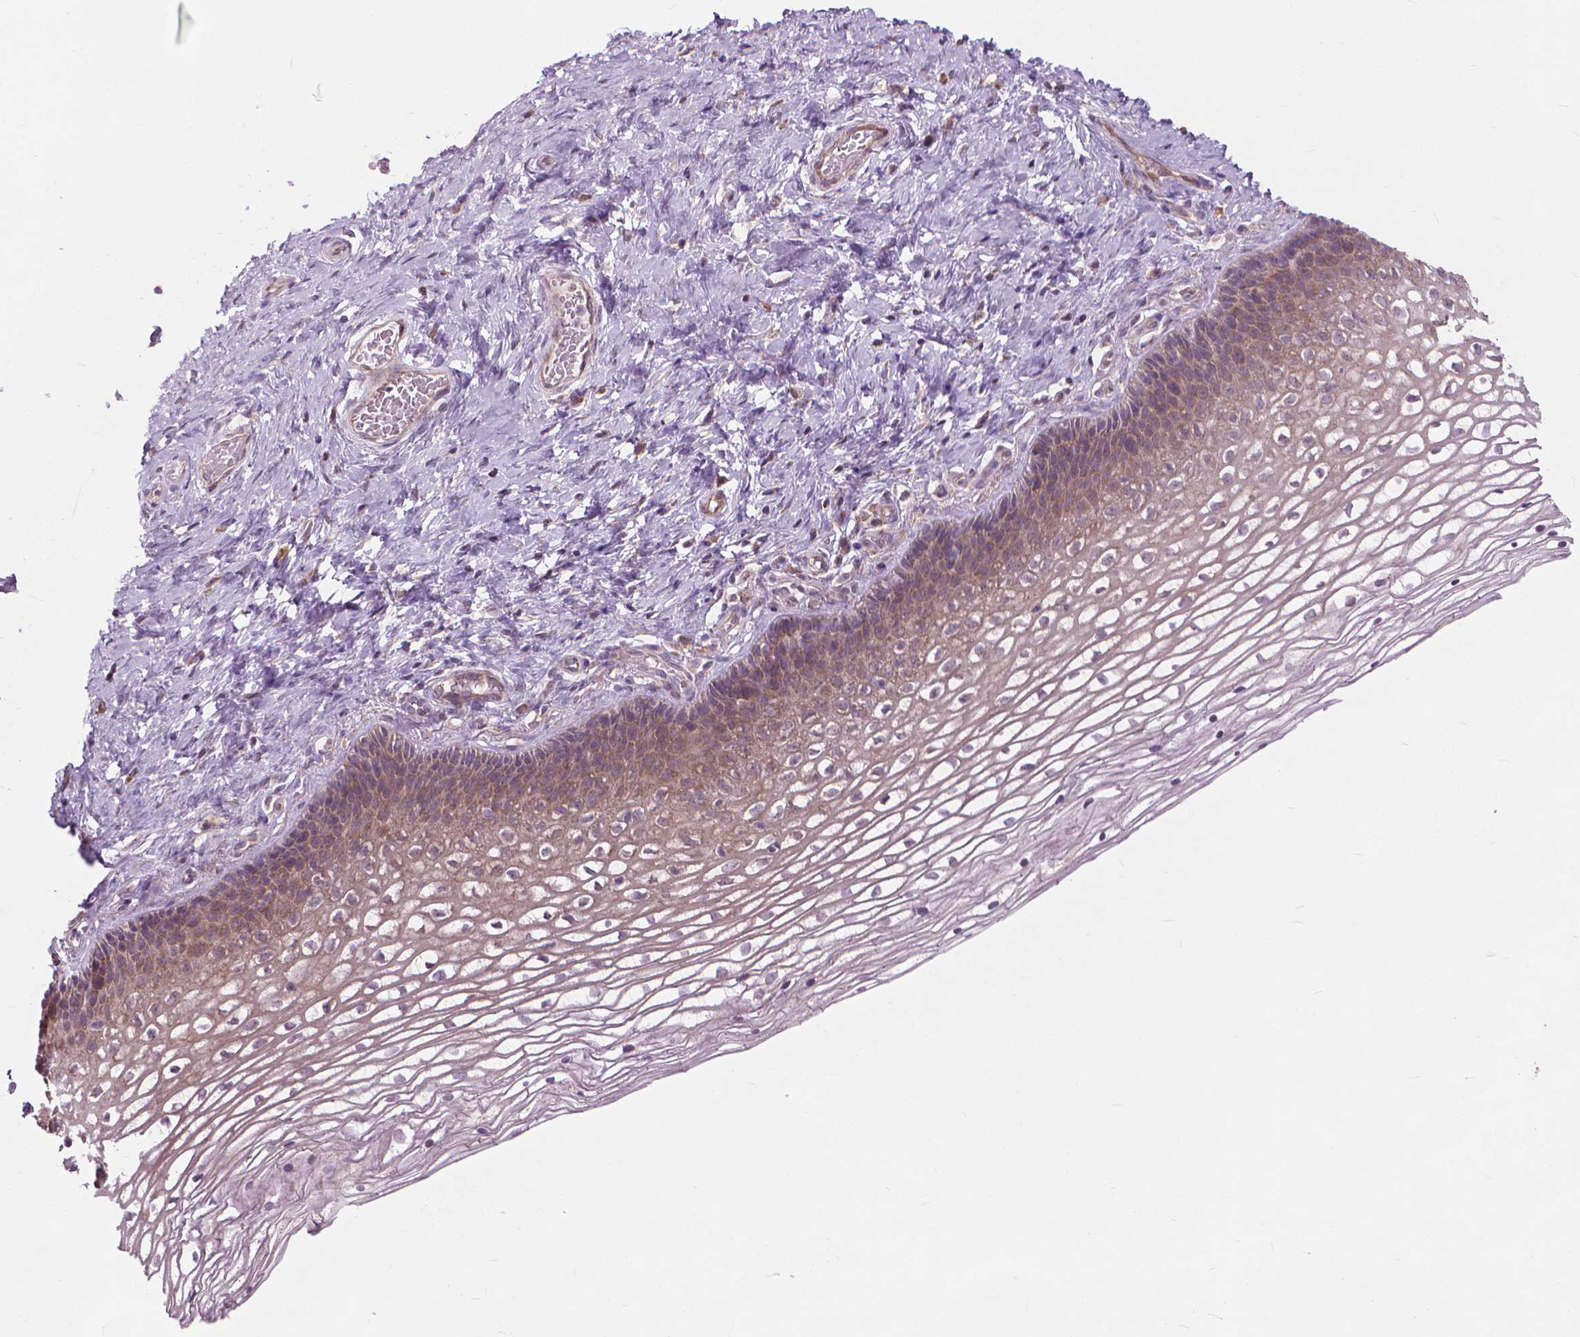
{"staining": {"intensity": "weak", "quantity": ">75%", "location": "cytoplasmic/membranous"}, "tissue": "cervix", "cell_type": "Glandular cells", "image_type": "normal", "snomed": [{"axis": "morphology", "description": "Normal tissue, NOS"}, {"axis": "topography", "description": "Cervix"}], "caption": "Immunohistochemical staining of benign human cervix reveals weak cytoplasmic/membranous protein staining in approximately >75% of glandular cells.", "gene": "NUDT1", "patient": {"sex": "female", "age": 34}}